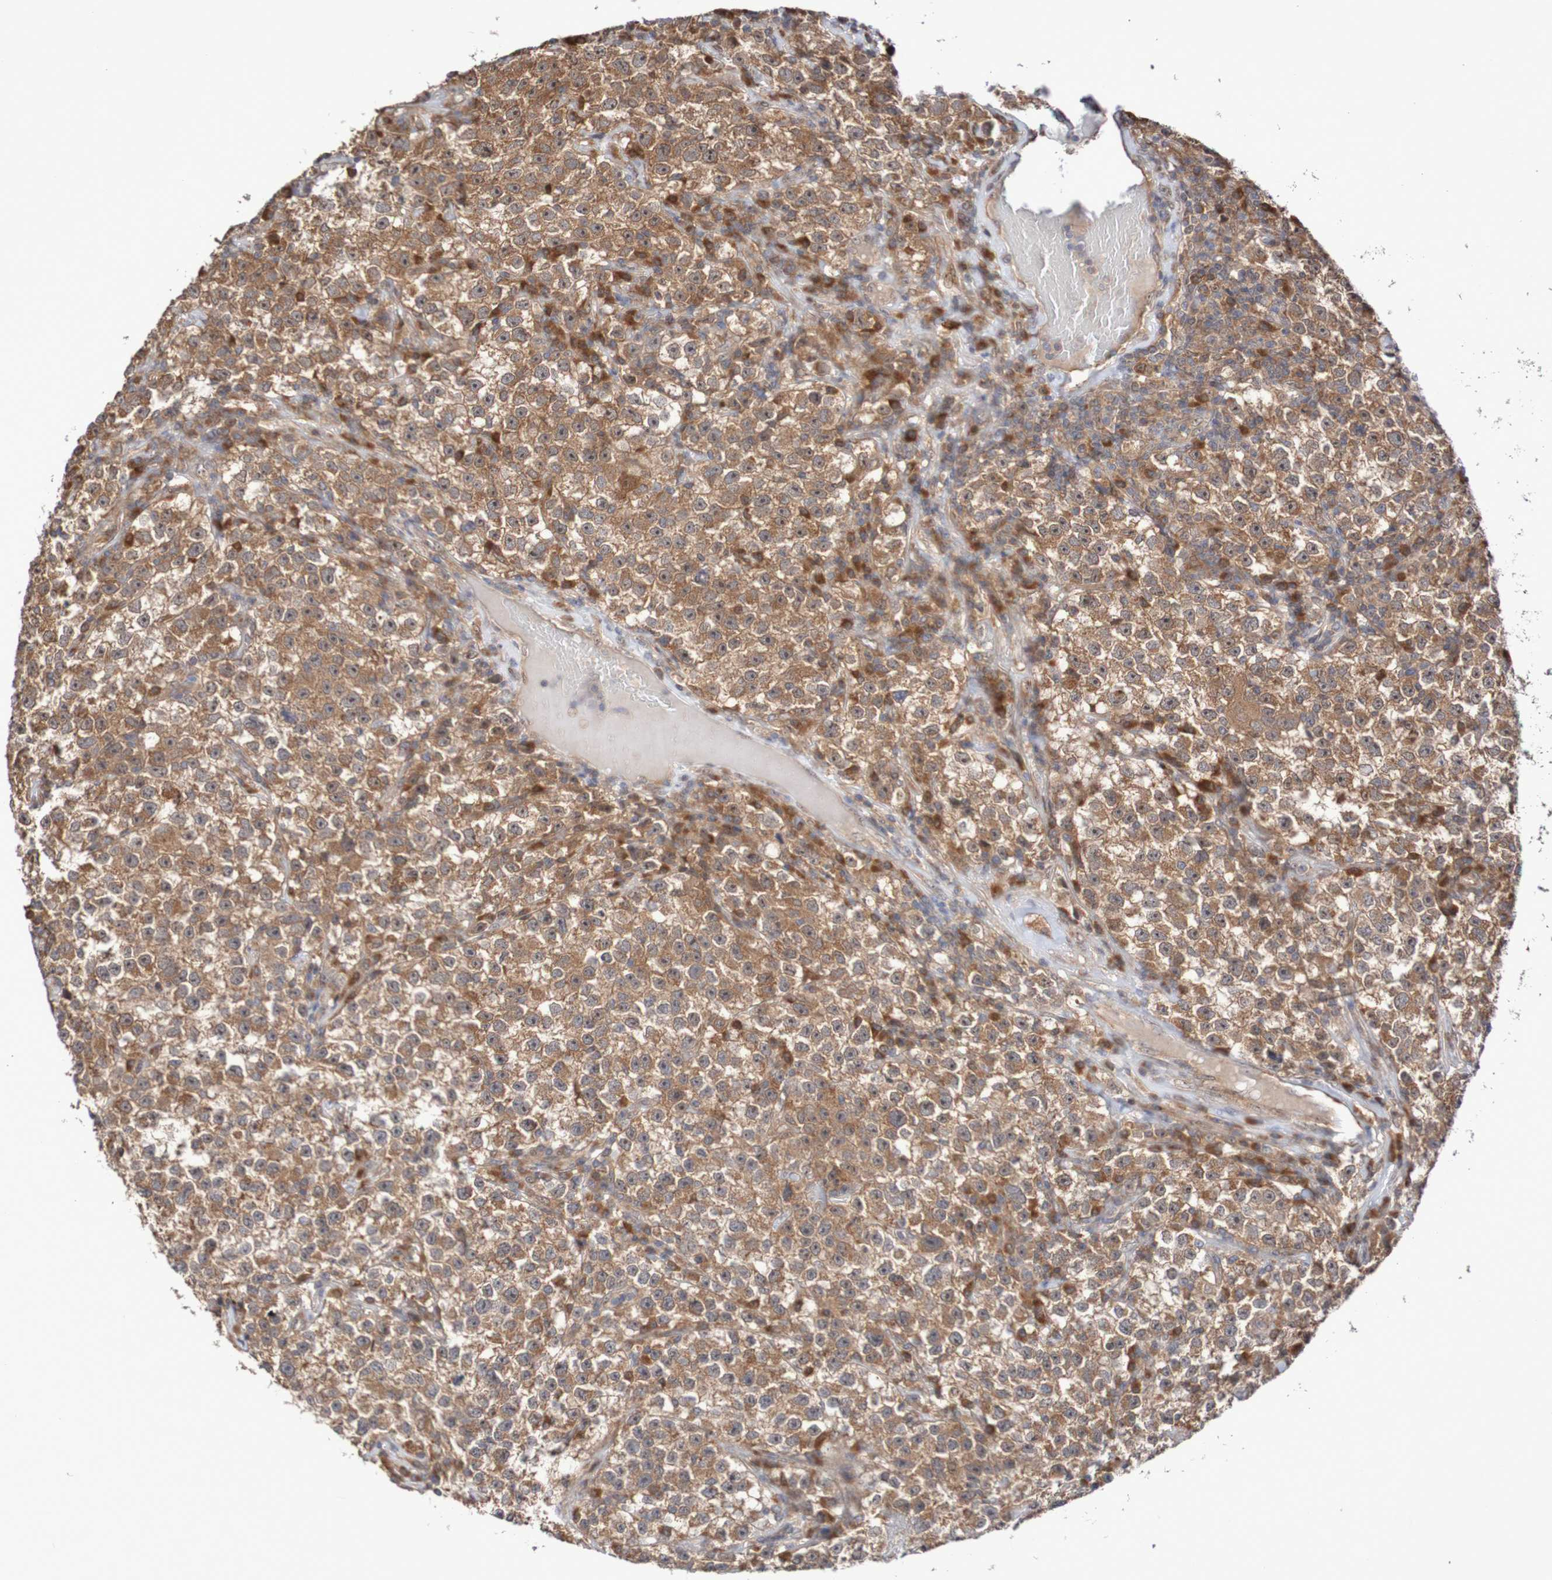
{"staining": {"intensity": "moderate", "quantity": ">75%", "location": "cytoplasmic/membranous"}, "tissue": "testis cancer", "cell_type": "Tumor cells", "image_type": "cancer", "snomed": [{"axis": "morphology", "description": "Seminoma, NOS"}, {"axis": "topography", "description": "Testis"}], "caption": "DAB (3,3'-diaminobenzidine) immunohistochemical staining of human testis cancer (seminoma) reveals moderate cytoplasmic/membranous protein positivity in about >75% of tumor cells.", "gene": "PHPT1", "patient": {"sex": "male", "age": 22}}